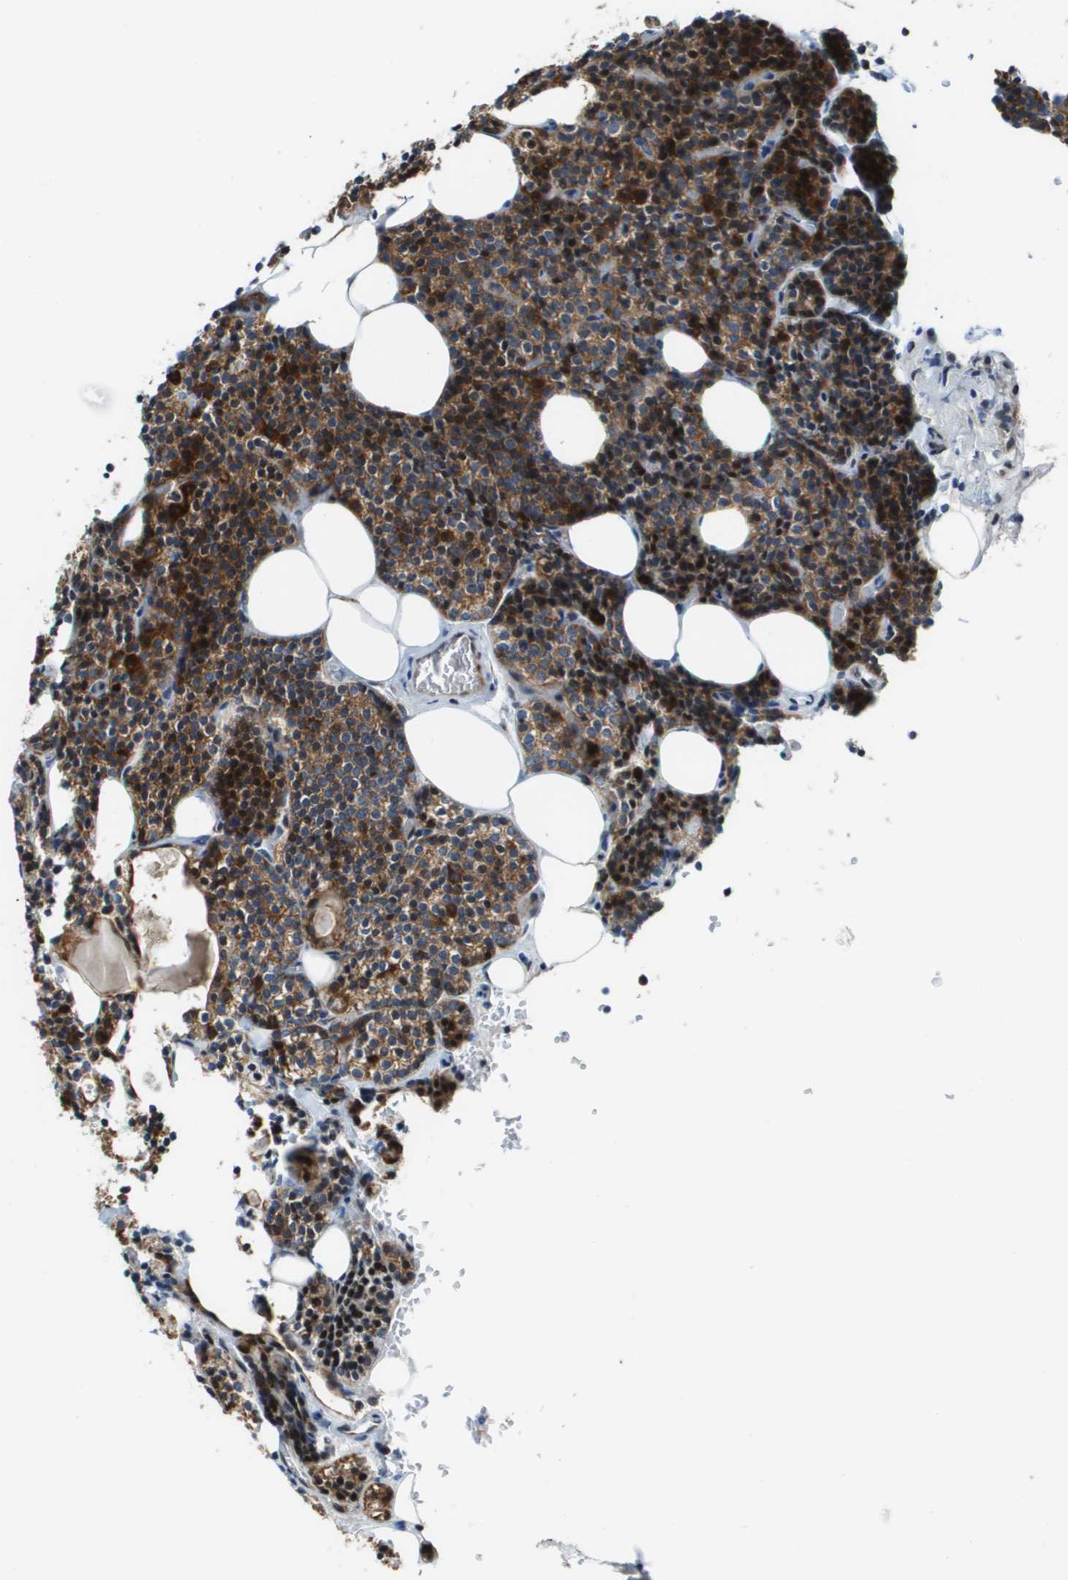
{"staining": {"intensity": "strong", "quantity": ">75%", "location": "cytoplasmic/membranous,nuclear"}, "tissue": "parathyroid gland", "cell_type": "Glandular cells", "image_type": "normal", "snomed": [{"axis": "morphology", "description": "Normal tissue, NOS"}, {"axis": "morphology", "description": "Adenoma, NOS"}, {"axis": "topography", "description": "Parathyroid gland"}], "caption": "Protein expression analysis of benign human parathyroid gland reveals strong cytoplasmic/membranous,nuclear positivity in about >75% of glandular cells. Using DAB (3,3'-diaminobenzidine) (brown) and hematoxylin (blue) stains, captured at high magnification using brightfield microscopy.", "gene": "MGAT3", "patient": {"sex": "female", "age": 54}}